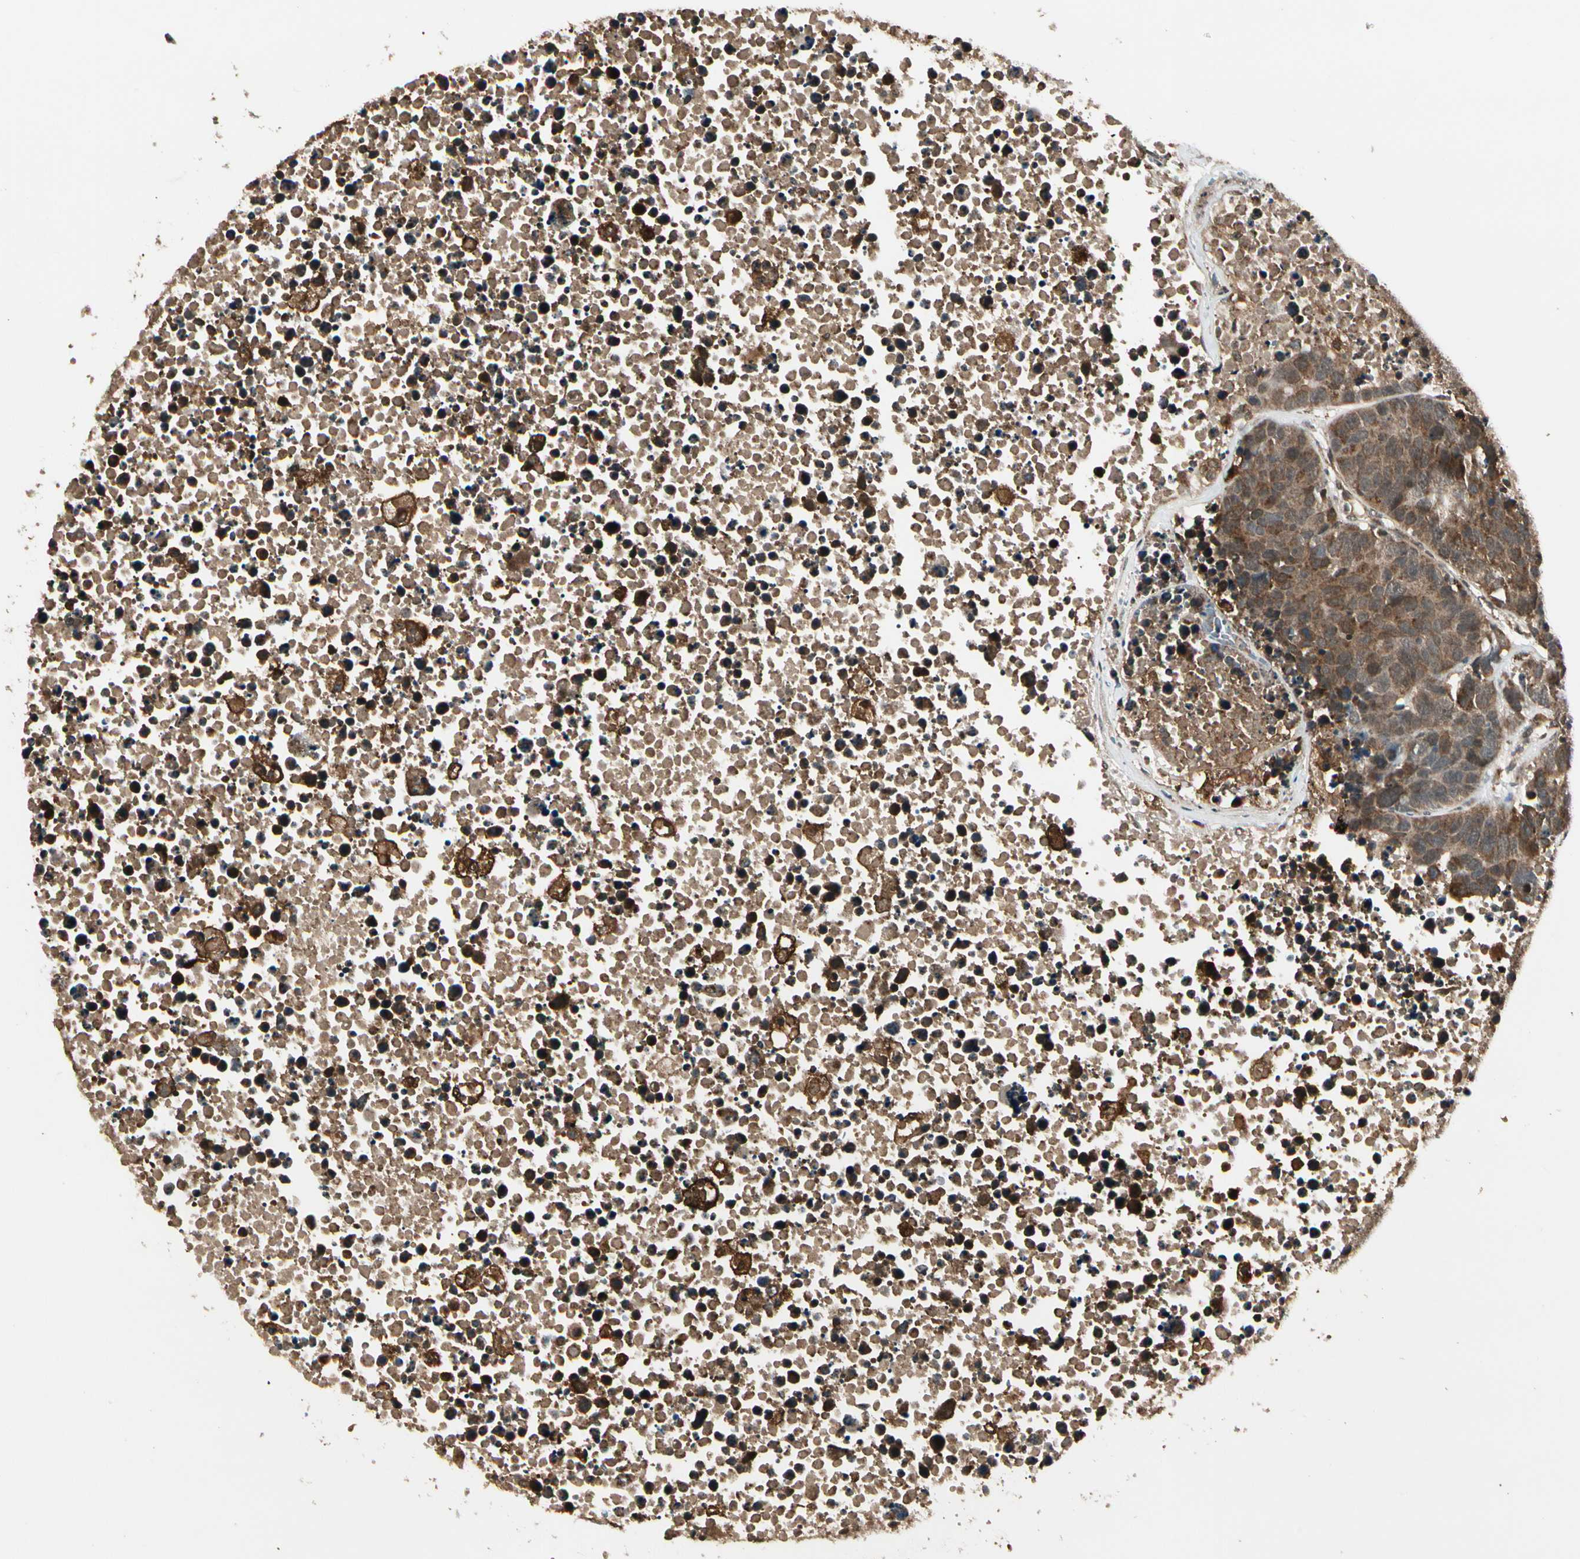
{"staining": {"intensity": "moderate", "quantity": ">75%", "location": "cytoplasmic/membranous"}, "tissue": "carcinoid", "cell_type": "Tumor cells", "image_type": "cancer", "snomed": [{"axis": "morphology", "description": "Carcinoid, malignant, NOS"}, {"axis": "topography", "description": "Lung"}], "caption": "Carcinoid was stained to show a protein in brown. There is medium levels of moderate cytoplasmic/membranous expression in about >75% of tumor cells.", "gene": "GLUL", "patient": {"sex": "male", "age": 60}}